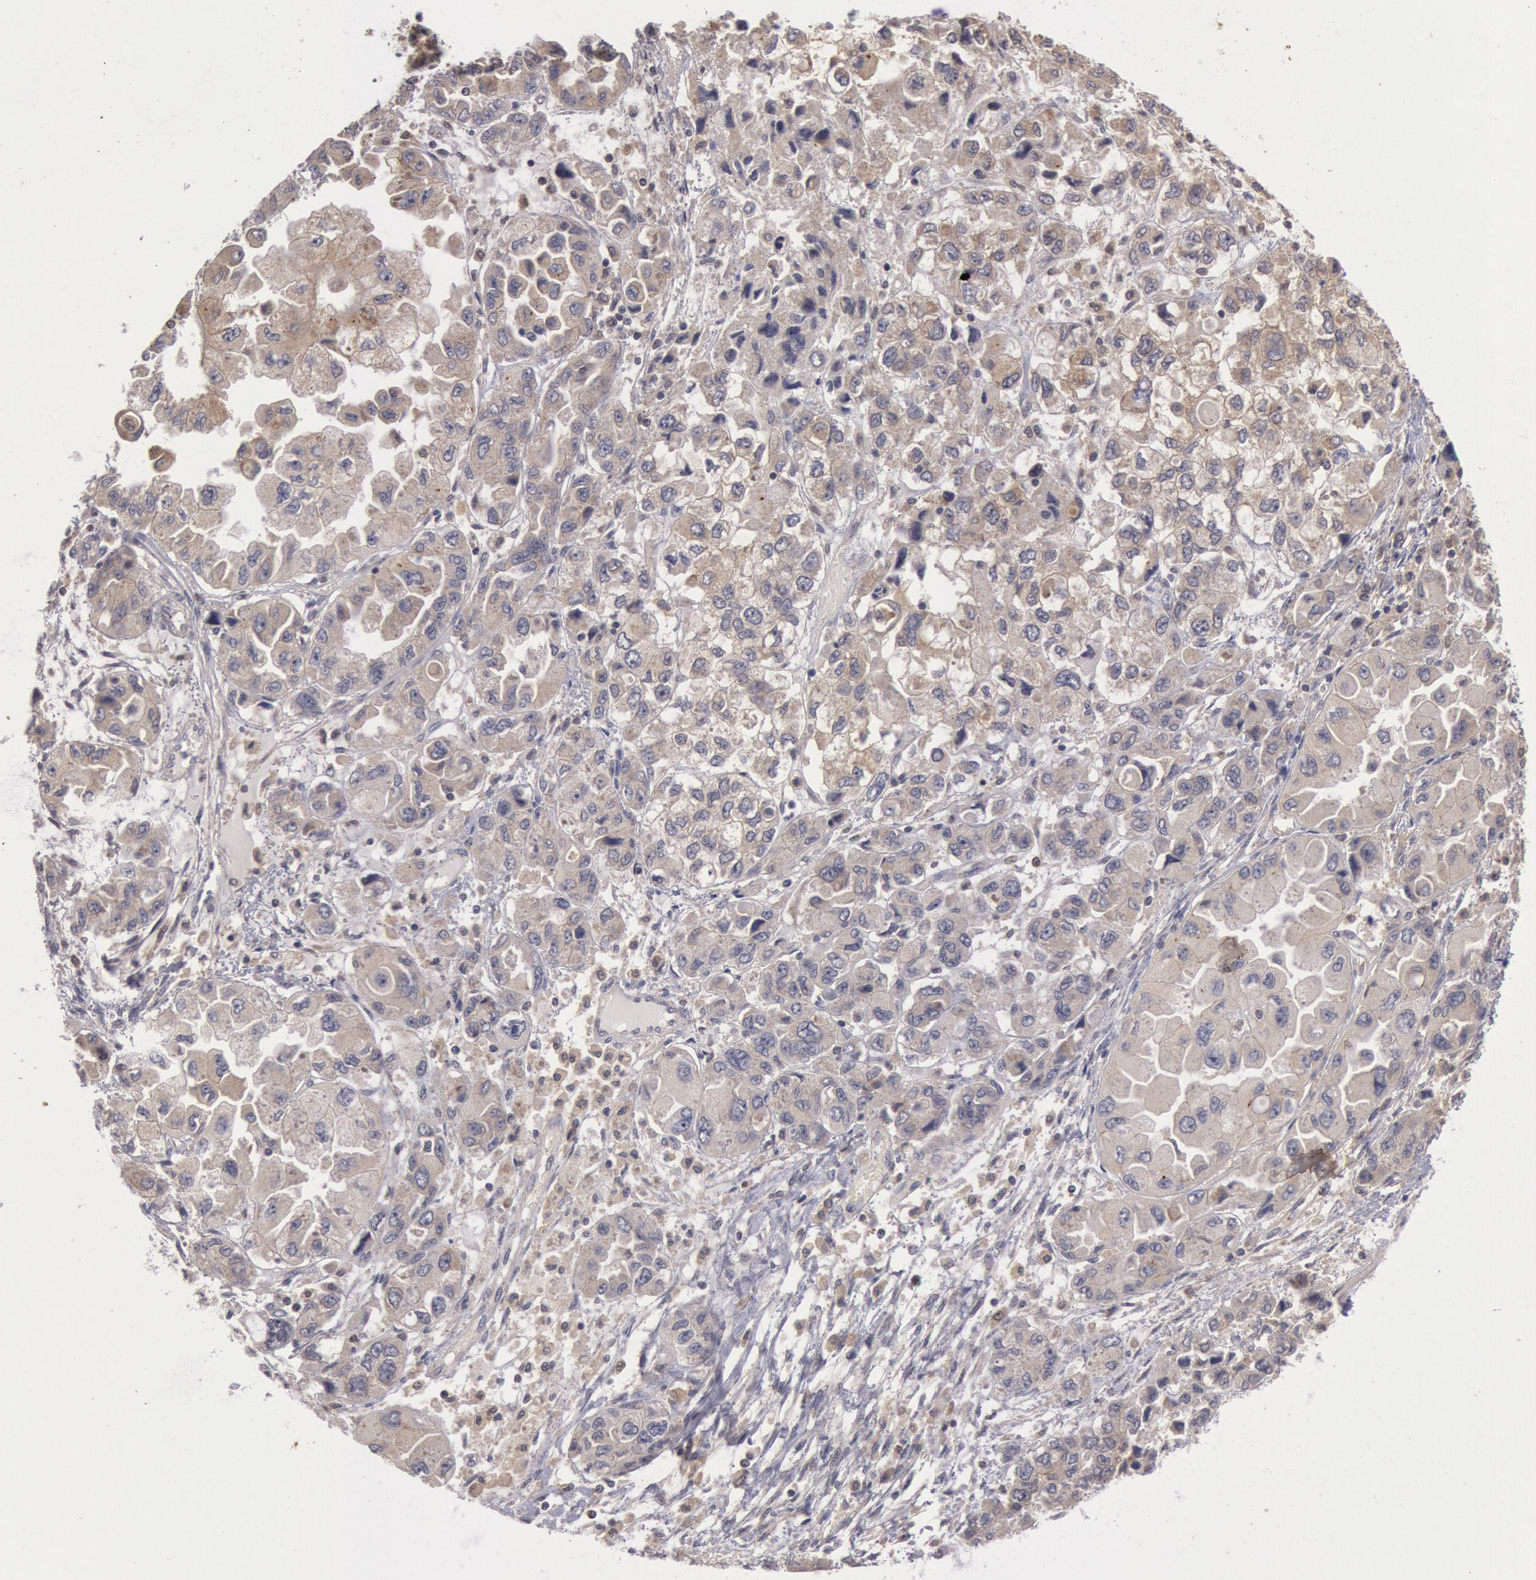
{"staining": {"intensity": "weak", "quantity": ">75%", "location": "cytoplasmic/membranous"}, "tissue": "ovarian cancer", "cell_type": "Tumor cells", "image_type": "cancer", "snomed": [{"axis": "morphology", "description": "Cystadenocarcinoma, serous, NOS"}, {"axis": "topography", "description": "Ovary"}], "caption": "Protein staining by IHC shows weak cytoplasmic/membranous staining in about >75% of tumor cells in ovarian cancer (serous cystadenocarcinoma).", "gene": "PLA2G6", "patient": {"sex": "female", "age": 84}}